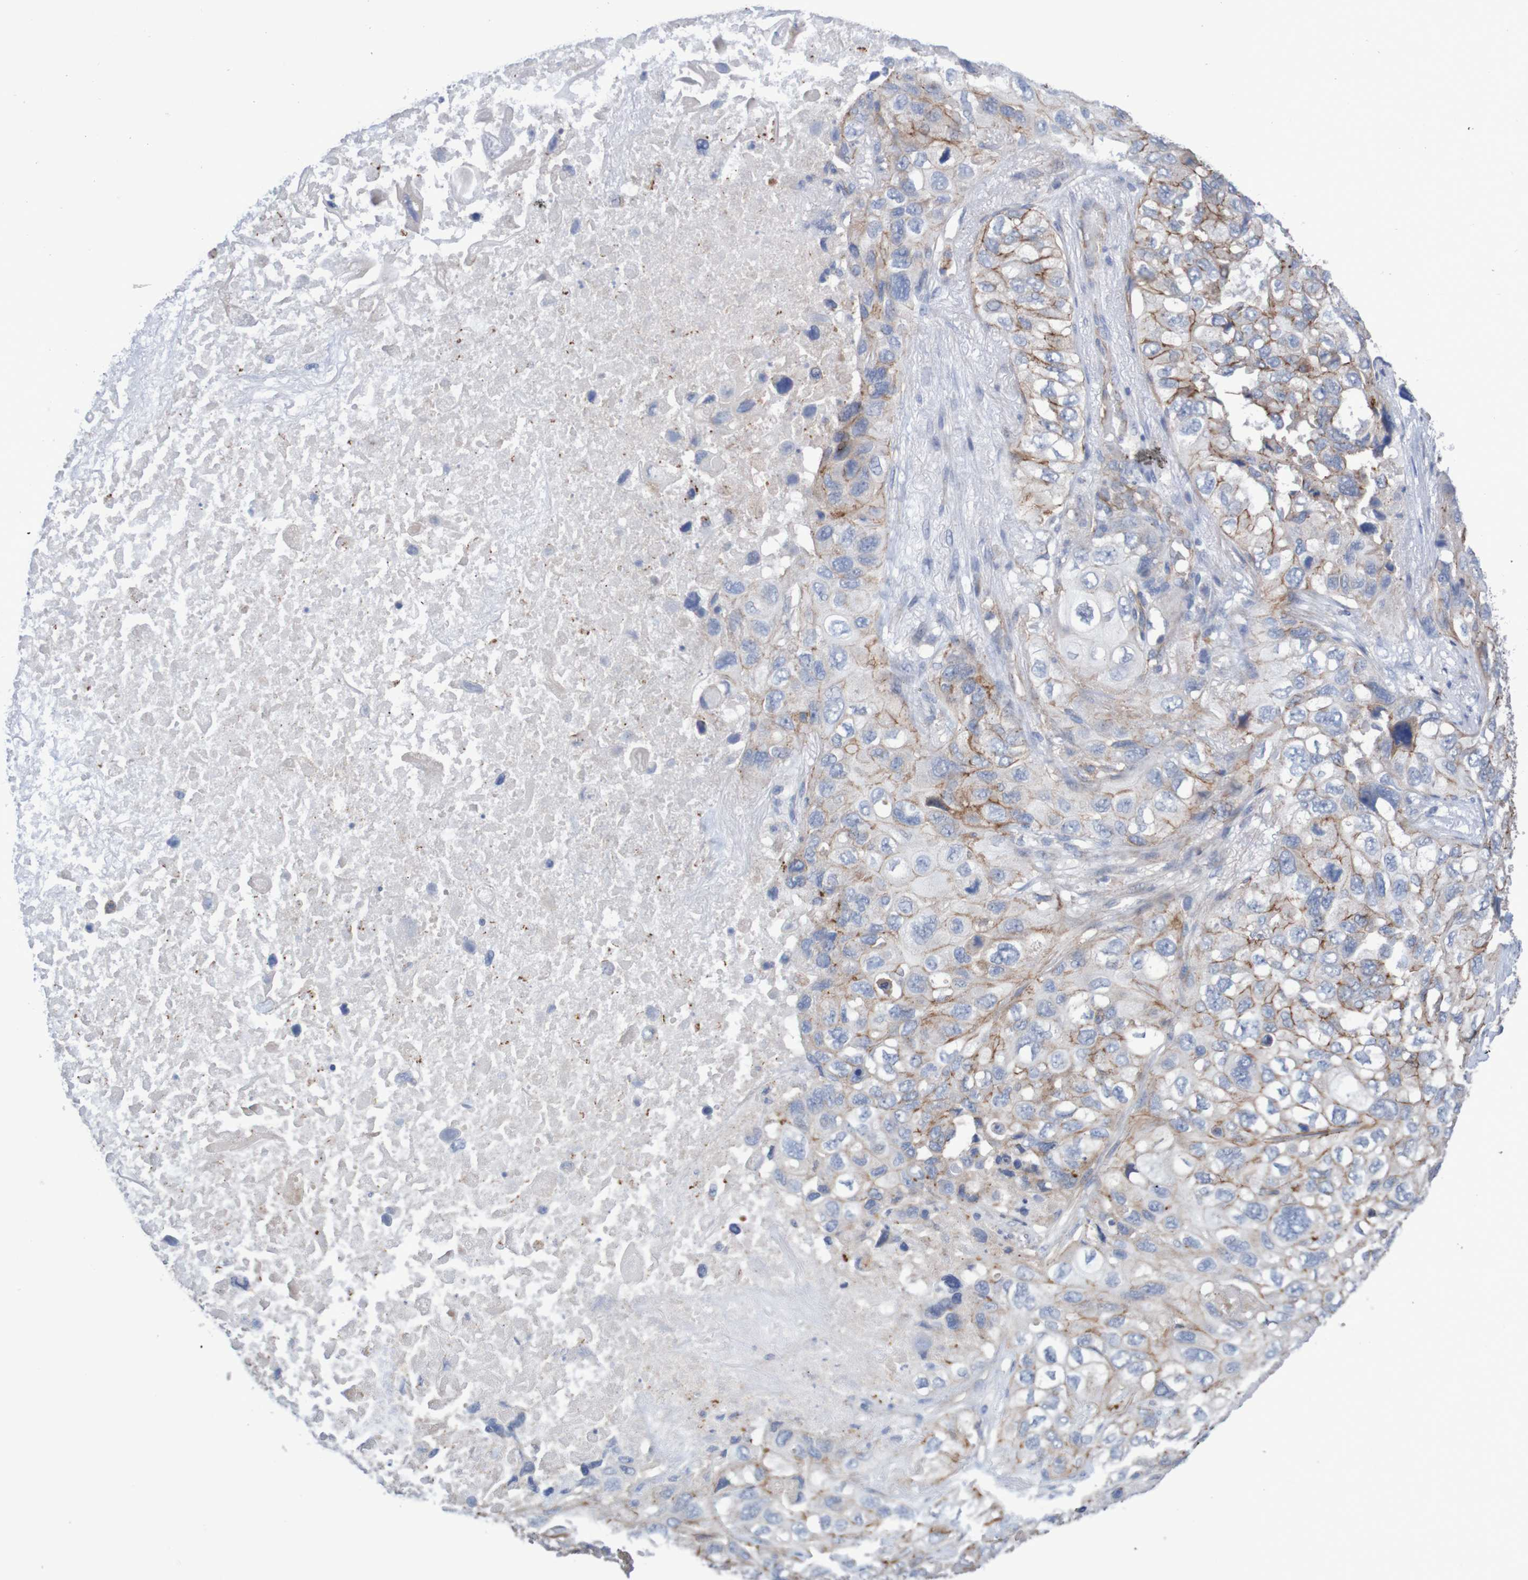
{"staining": {"intensity": "moderate", "quantity": "25%-75%", "location": "cytoplasmic/membranous"}, "tissue": "lung cancer", "cell_type": "Tumor cells", "image_type": "cancer", "snomed": [{"axis": "morphology", "description": "Squamous cell carcinoma, NOS"}, {"axis": "topography", "description": "Lung"}], "caption": "Squamous cell carcinoma (lung) stained with immunohistochemistry (IHC) displays moderate cytoplasmic/membranous staining in approximately 25%-75% of tumor cells. (DAB IHC, brown staining for protein, blue staining for nuclei).", "gene": "NECTIN2", "patient": {"sex": "female", "age": 73}}